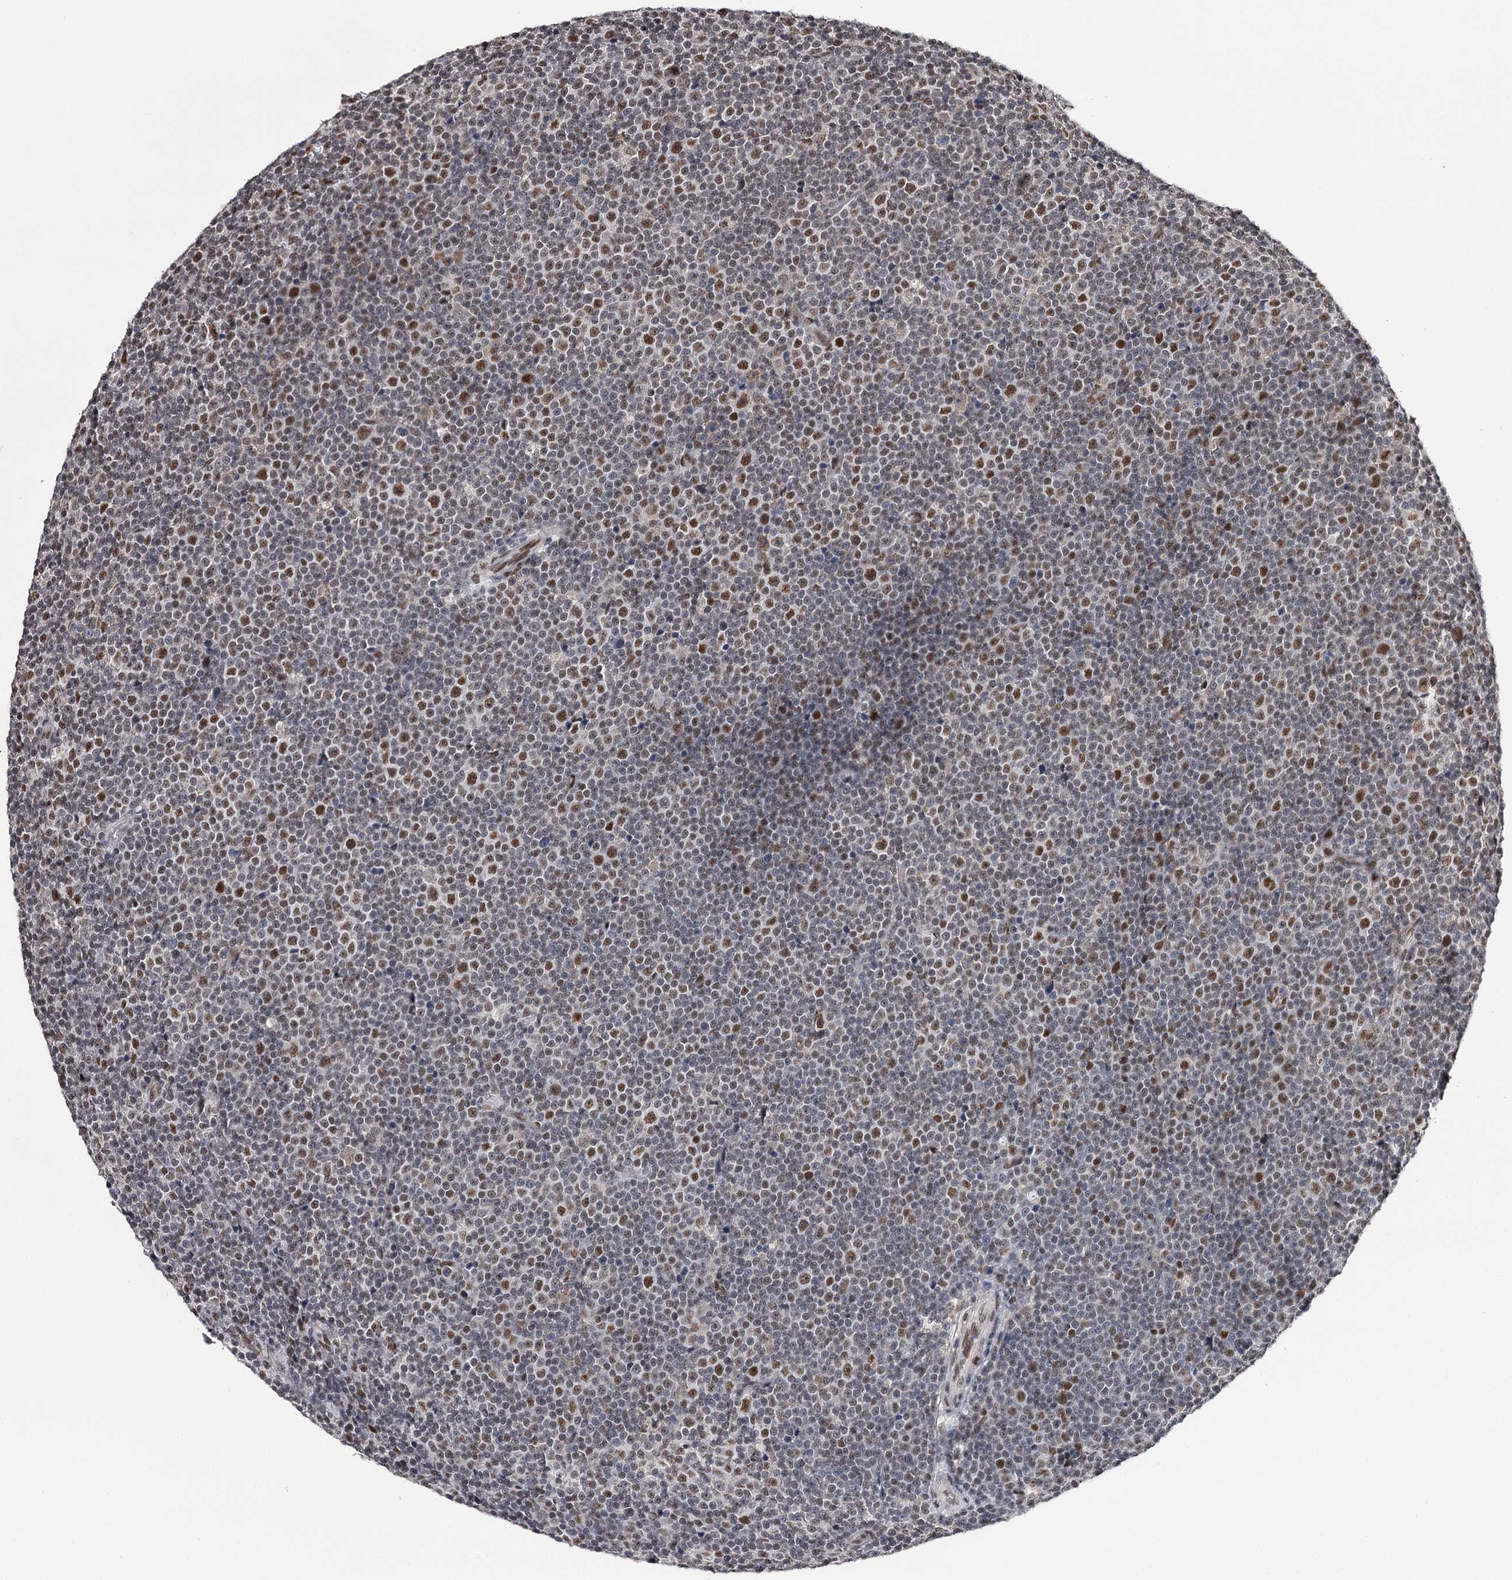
{"staining": {"intensity": "moderate", "quantity": "25%-75%", "location": "nuclear"}, "tissue": "lymphoma", "cell_type": "Tumor cells", "image_type": "cancer", "snomed": [{"axis": "morphology", "description": "Malignant lymphoma, non-Hodgkin's type, Low grade"}, {"axis": "topography", "description": "Lymph node"}], "caption": "Immunohistochemical staining of lymphoma shows medium levels of moderate nuclear protein staining in about 25%-75% of tumor cells. The staining is performed using DAB (3,3'-diaminobenzidine) brown chromogen to label protein expression. The nuclei are counter-stained blue using hematoxylin.", "gene": "TTC33", "patient": {"sex": "female", "age": 67}}